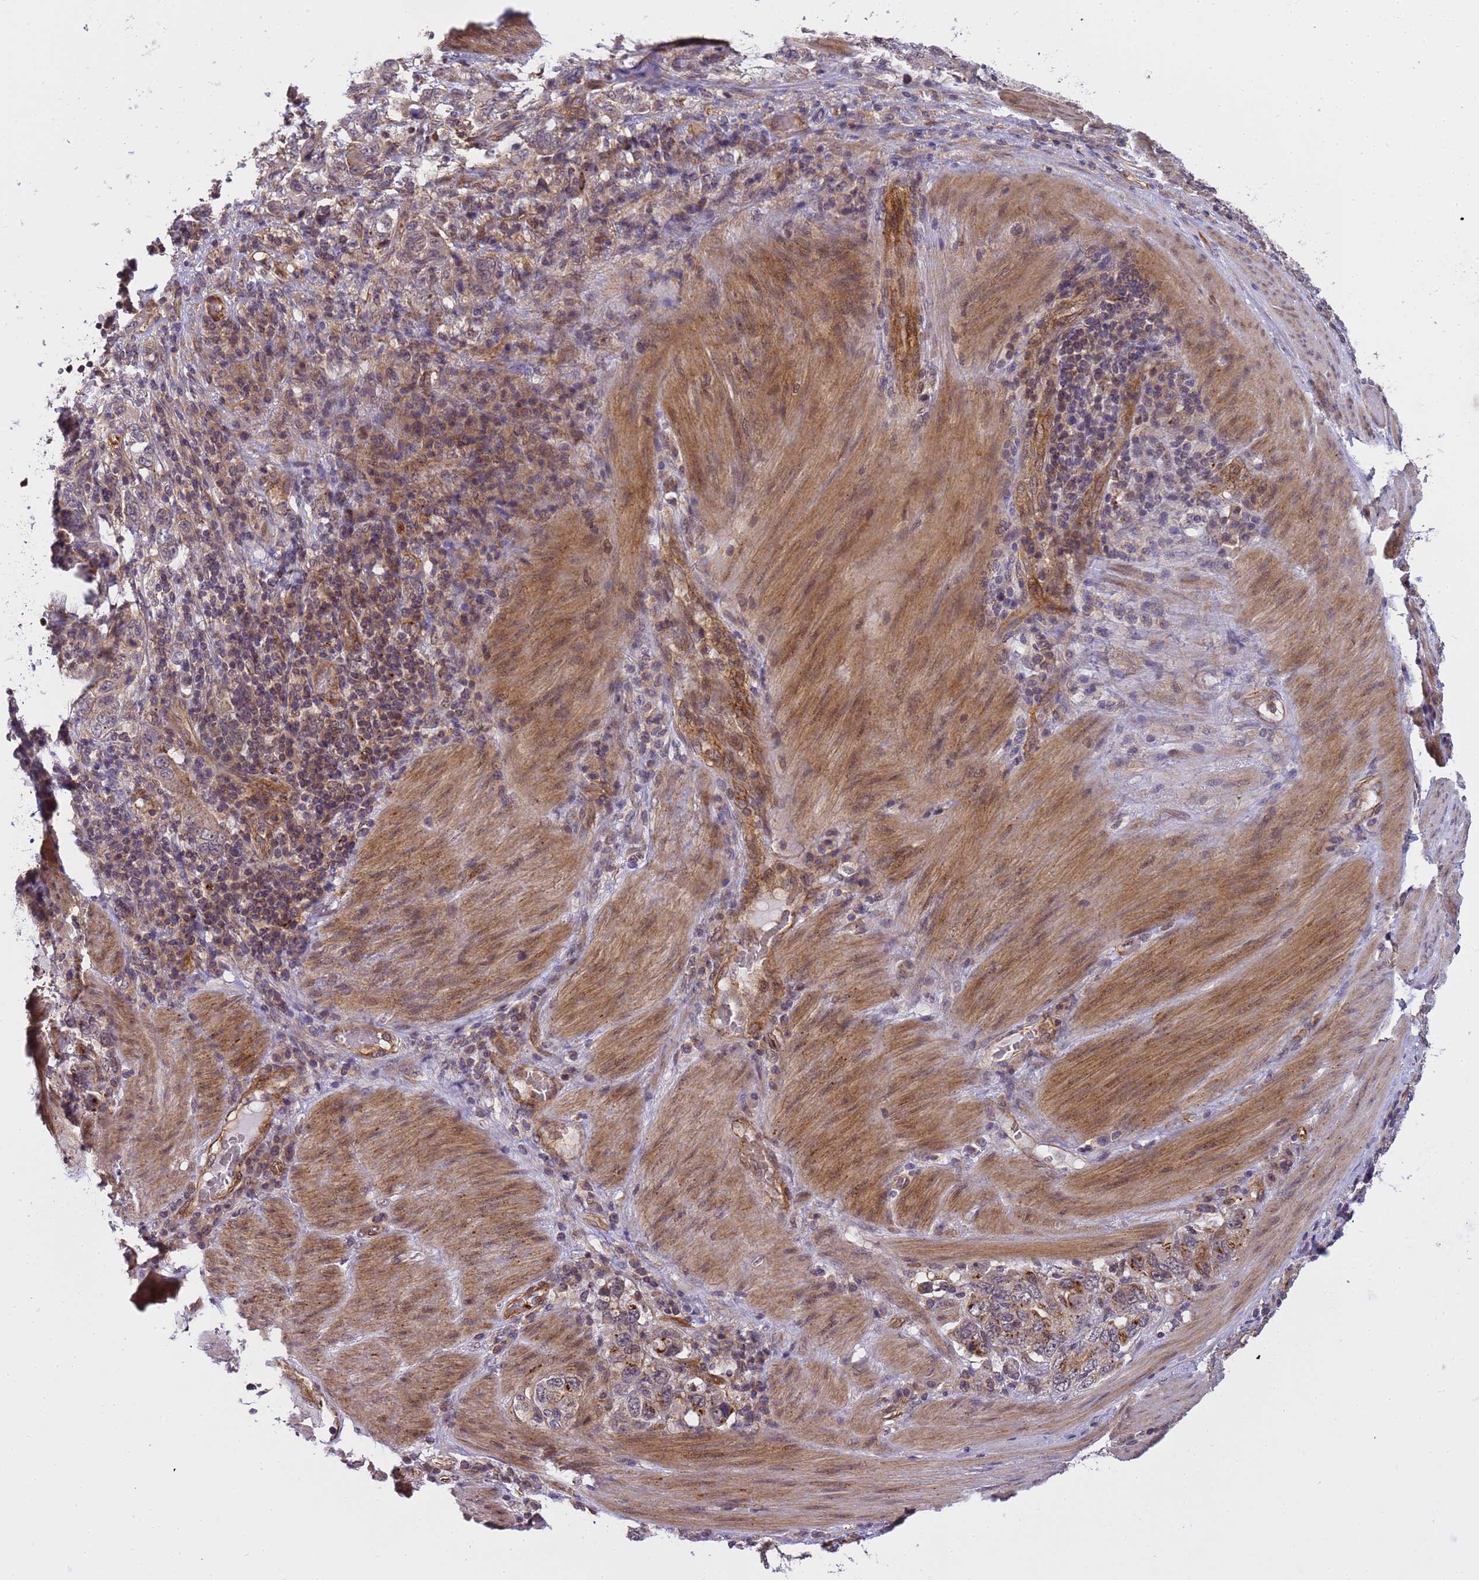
{"staining": {"intensity": "moderate", "quantity": "<25%", "location": "cytoplasmic/membranous"}, "tissue": "stomach cancer", "cell_type": "Tumor cells", "image_type": "cancer", "snomed": [{"axis": "morphology", "description": "Adenocarcinoma, NOS"}, {"axis": "topography", "description": "Stomach, upper"}, {"axis": "topography", "description": "Stomach"}], "caption": "Immunohistochemistry (IHC) (DAB (3,3'-diaminobenzidine)) staining of adenocarcinoma (stomach) shows moderate cytoplasmic/membranous protein staining in about <25% of tumor cells.", "gene": "EMC2", "patient": {"sex": "male", "age": 62}}